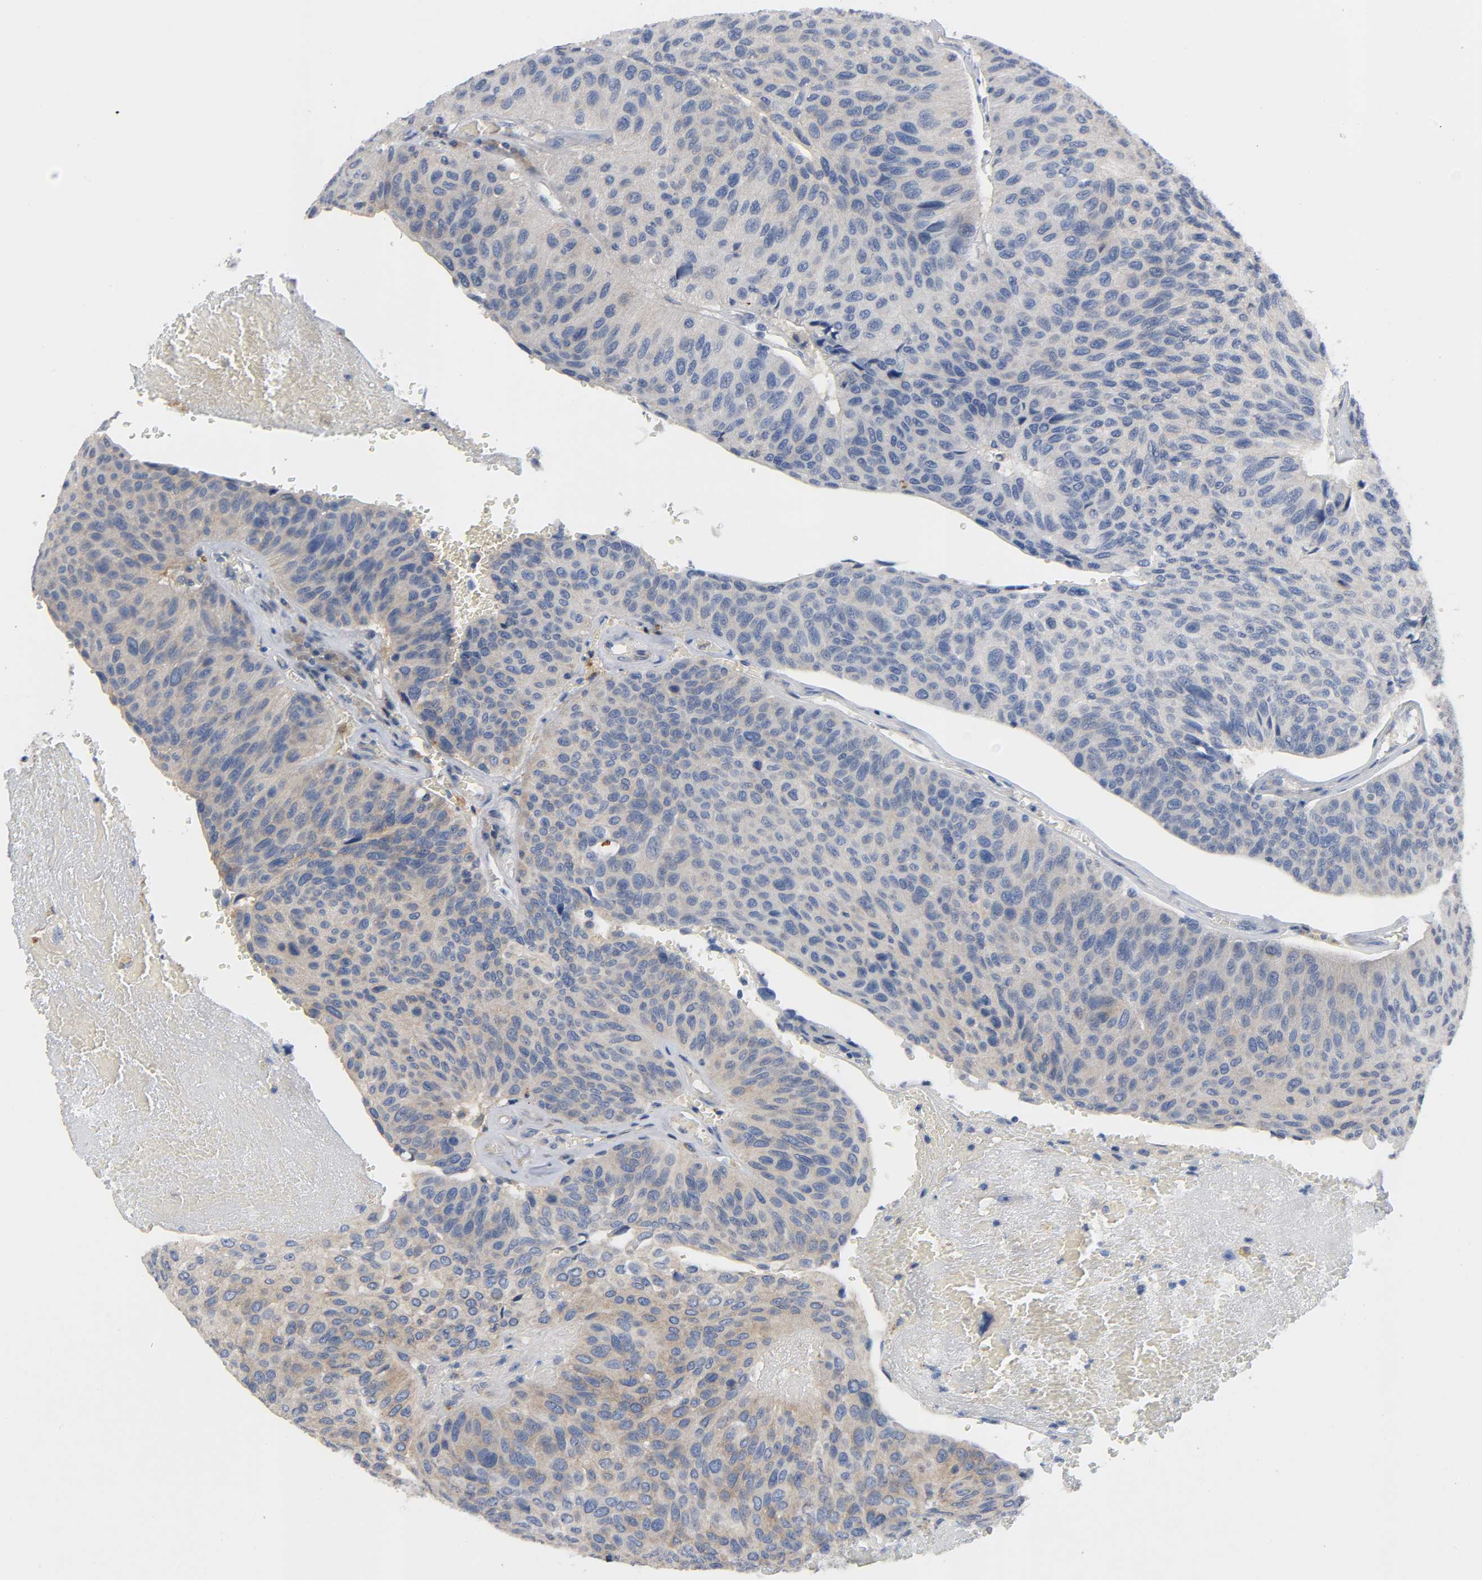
{"staining": {"intensity": "weak", "quantity": "25%-75%", "location": "cytoplasmic/membranous"}, "tissue": "urothelial cancer", "cell_type": "Tumor cells", "image_type": "cancer", "snomed": [{"axis": "morphology", "description": "Urothelial carcinoma, High grade"}, {"axis": "topography", "description": "Urinary bladder"}], "caption": "An IHC image of neoplastic tissue is shown. Protein staining in brown highlights weak cytoplasmic/membranous positivity in urothelial carcinoma (high-grade) within tumor cells.", "gene": "HDAC6", "patient": {"sex": "male", "age": 66}}